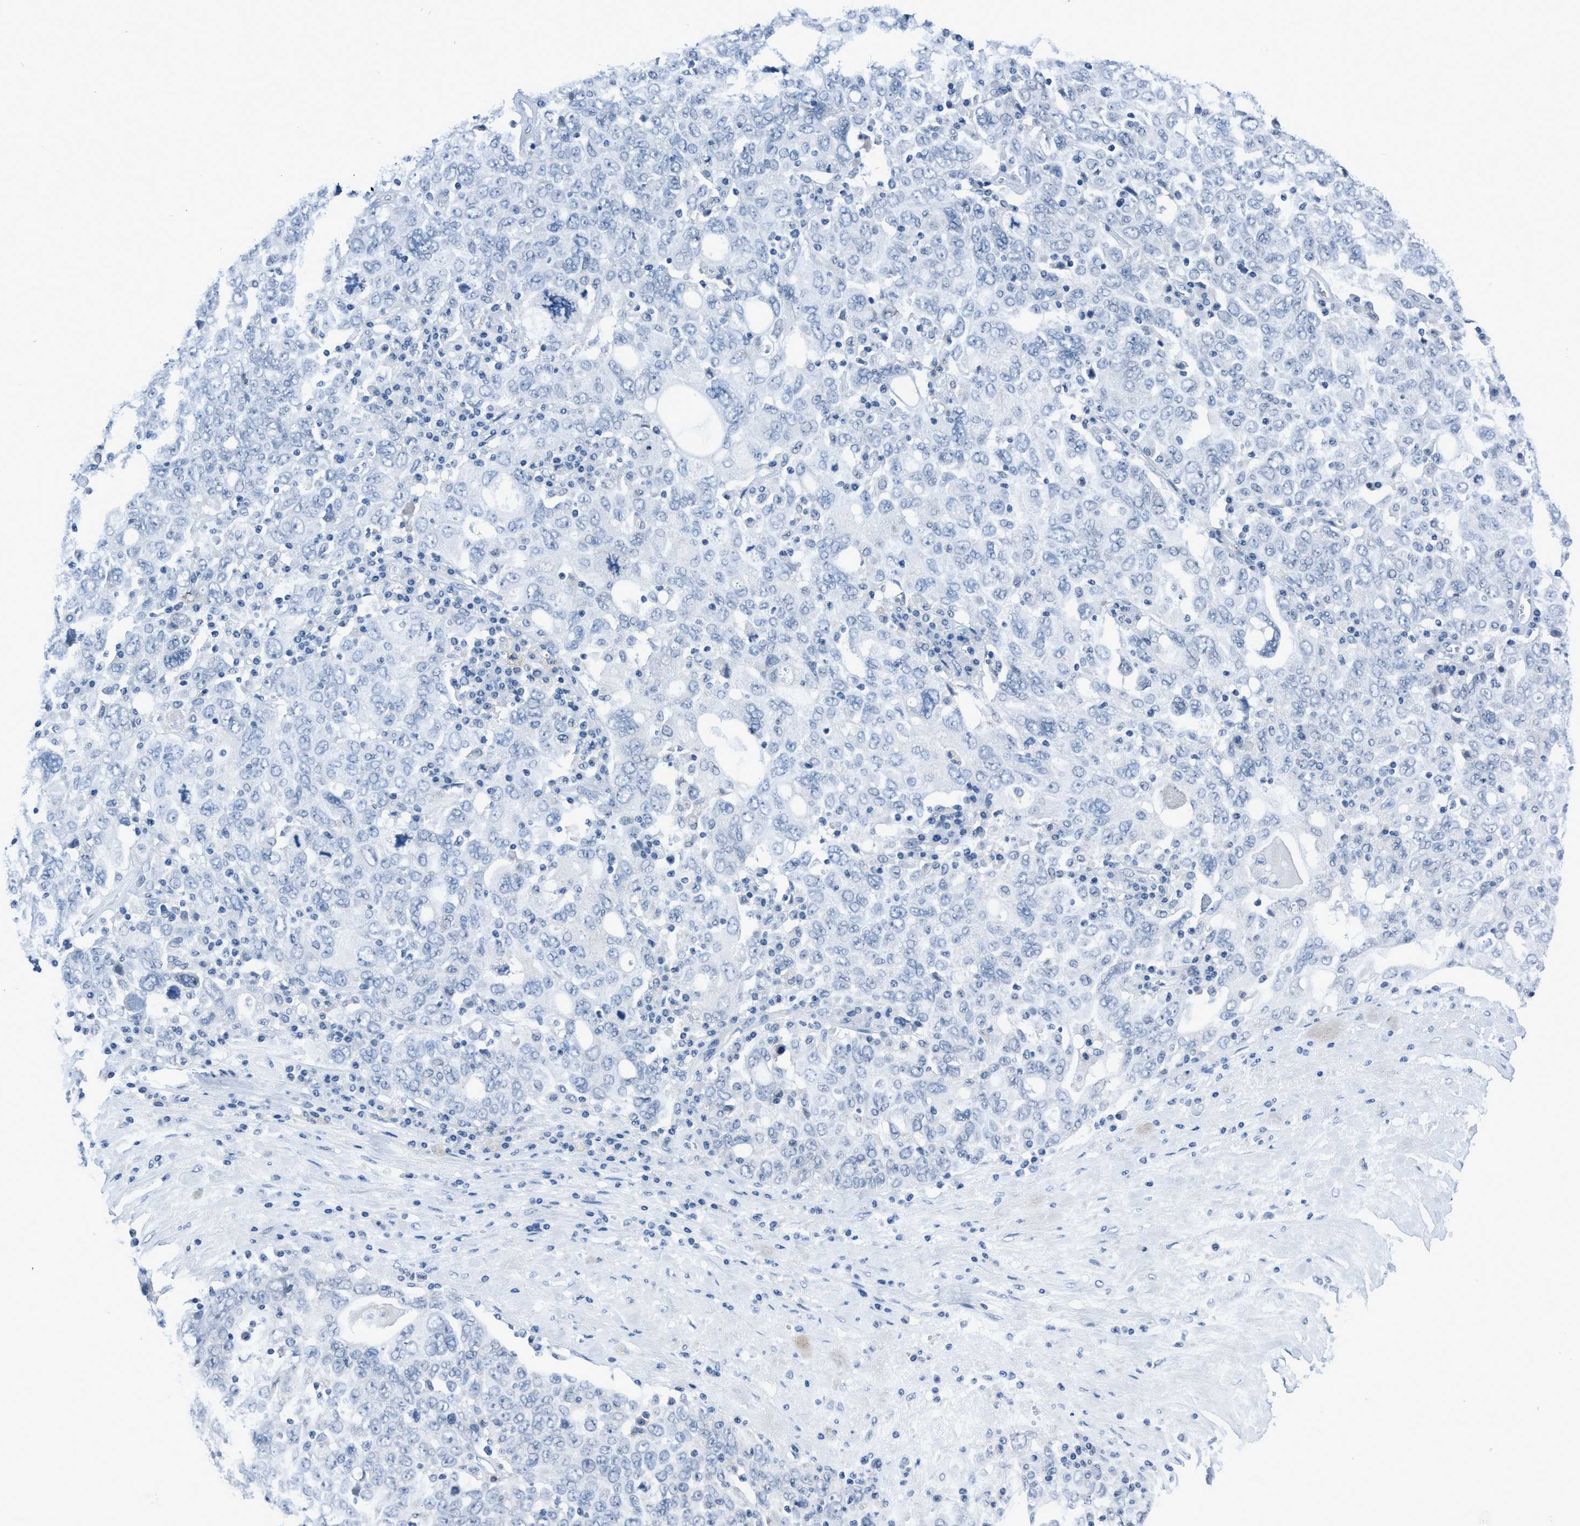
{"staining": {"intensity": "negative", "quantity": "none", "location": "none"}, "tissue": "ovarian cancer", "cell_type": "Tumor cells", "image_type": "cancer", "snomed": [{"axis": "morphology", "description": "Carcinoma, endometroid"}, {"axis": "topography", "description": "Ovary"}], "caption": "An immunohistochemistry (IHC) histopathology image of ovarian endometroid carcinoma is shown. There is no staining in tumor cells of ovarian endometroid carcinoma.", "gene": "DNAI1", "patient": {"sex": "female", "age": 62}}